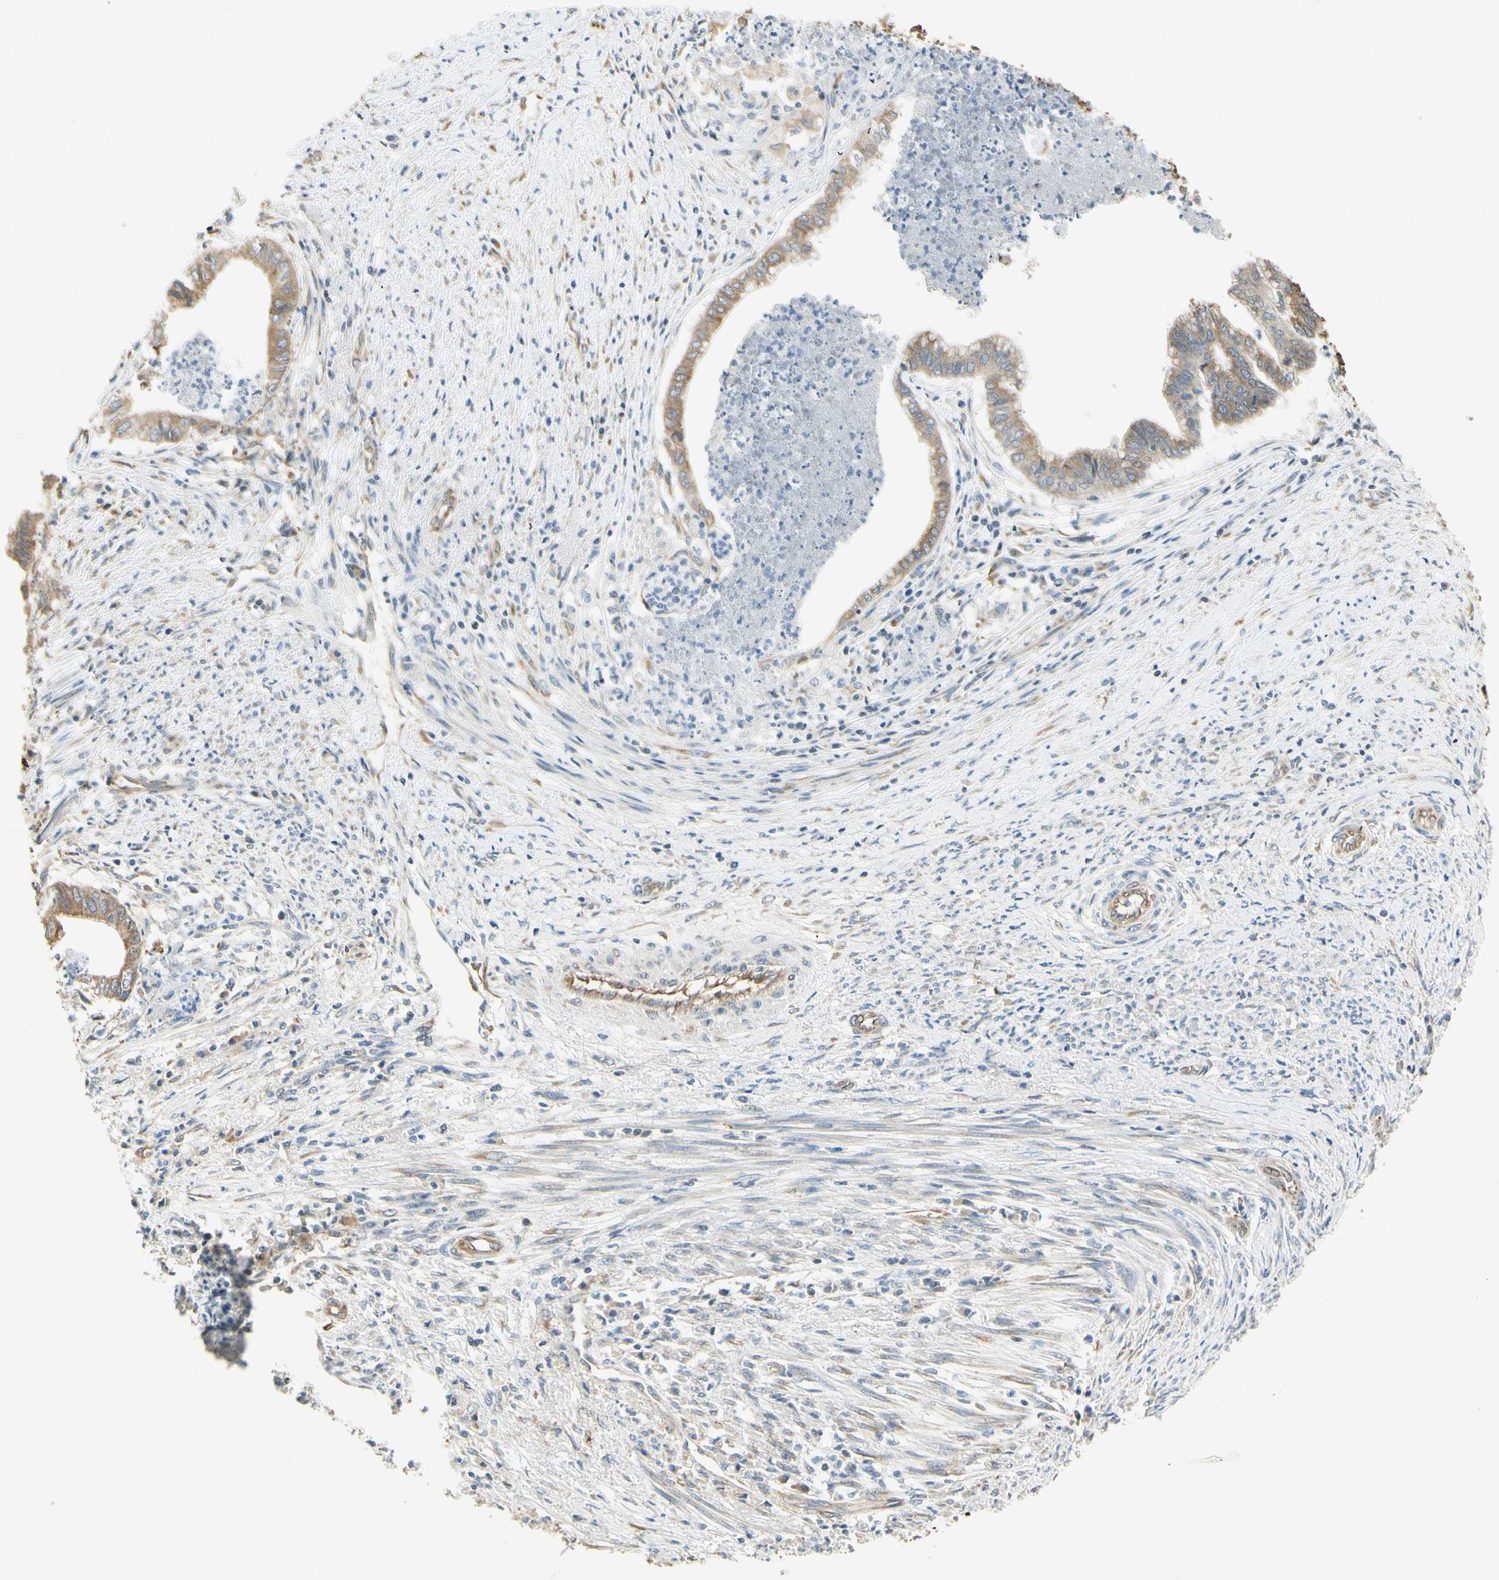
{"staining": {"intensity": "moderate", "quantity": "25%-75%", "location": "cytoplasmic/membranous"}, "tissue": "endometrial cancer", "cell_type": "Tumor cells", "image_type": "cancer", "snomed": [{"axis": "morphology", "description": "Necrosis, NOS"}, {"axis": "morphology", "description": "Adenocarcinoma, NOS"}, {"axis": "topography", "description": "Endometrium"}], "caption": "Protein staining of endometrial adenocarcinoma tissue shows moderate cytoplasmic/membranous expression in approximately 25%-75% of tumor cells.", "gene": "IGDCC4", "patient": {"sex": "female", "age": 79}}